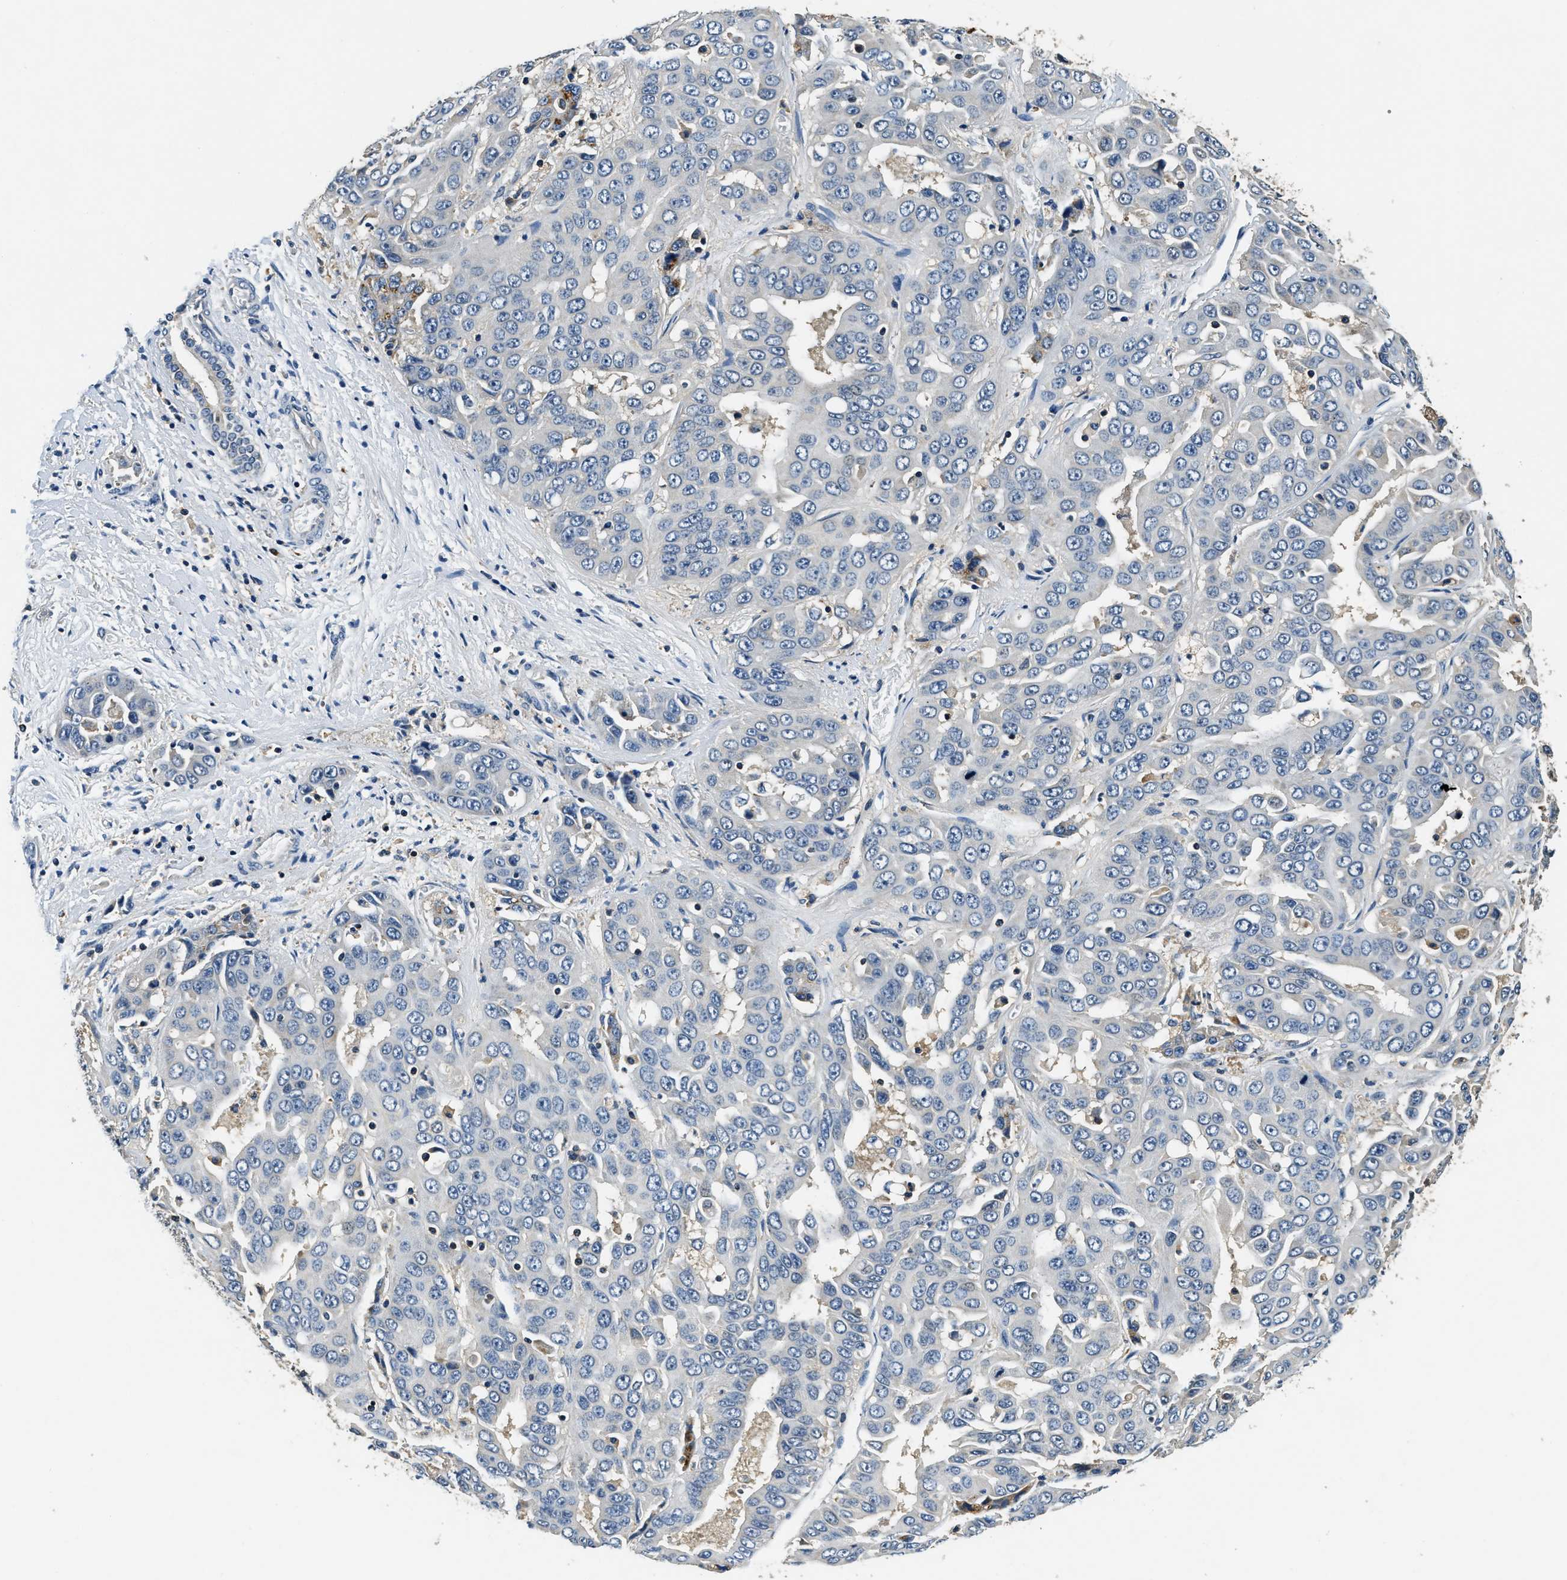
{"staining": {"intensity": "negative", "quantity": "none", "location": "none"}, "tissue": "liver cancer", "cell_type": "Tumor cells", "image_type": "cancer", "snomed": [{"axis": "morphology", "description": "Cholangiocarcinoma"}, {"axis": "topography", "description": "Liver"}], "caption": "High power microscopy photomicrograph of an IHC photomicrograph of liver cholangiocarcinoma, revealing no significant staining in tumor cells.", "gene": "RESF1", "patient": {"sex": "female", "age": 52}}